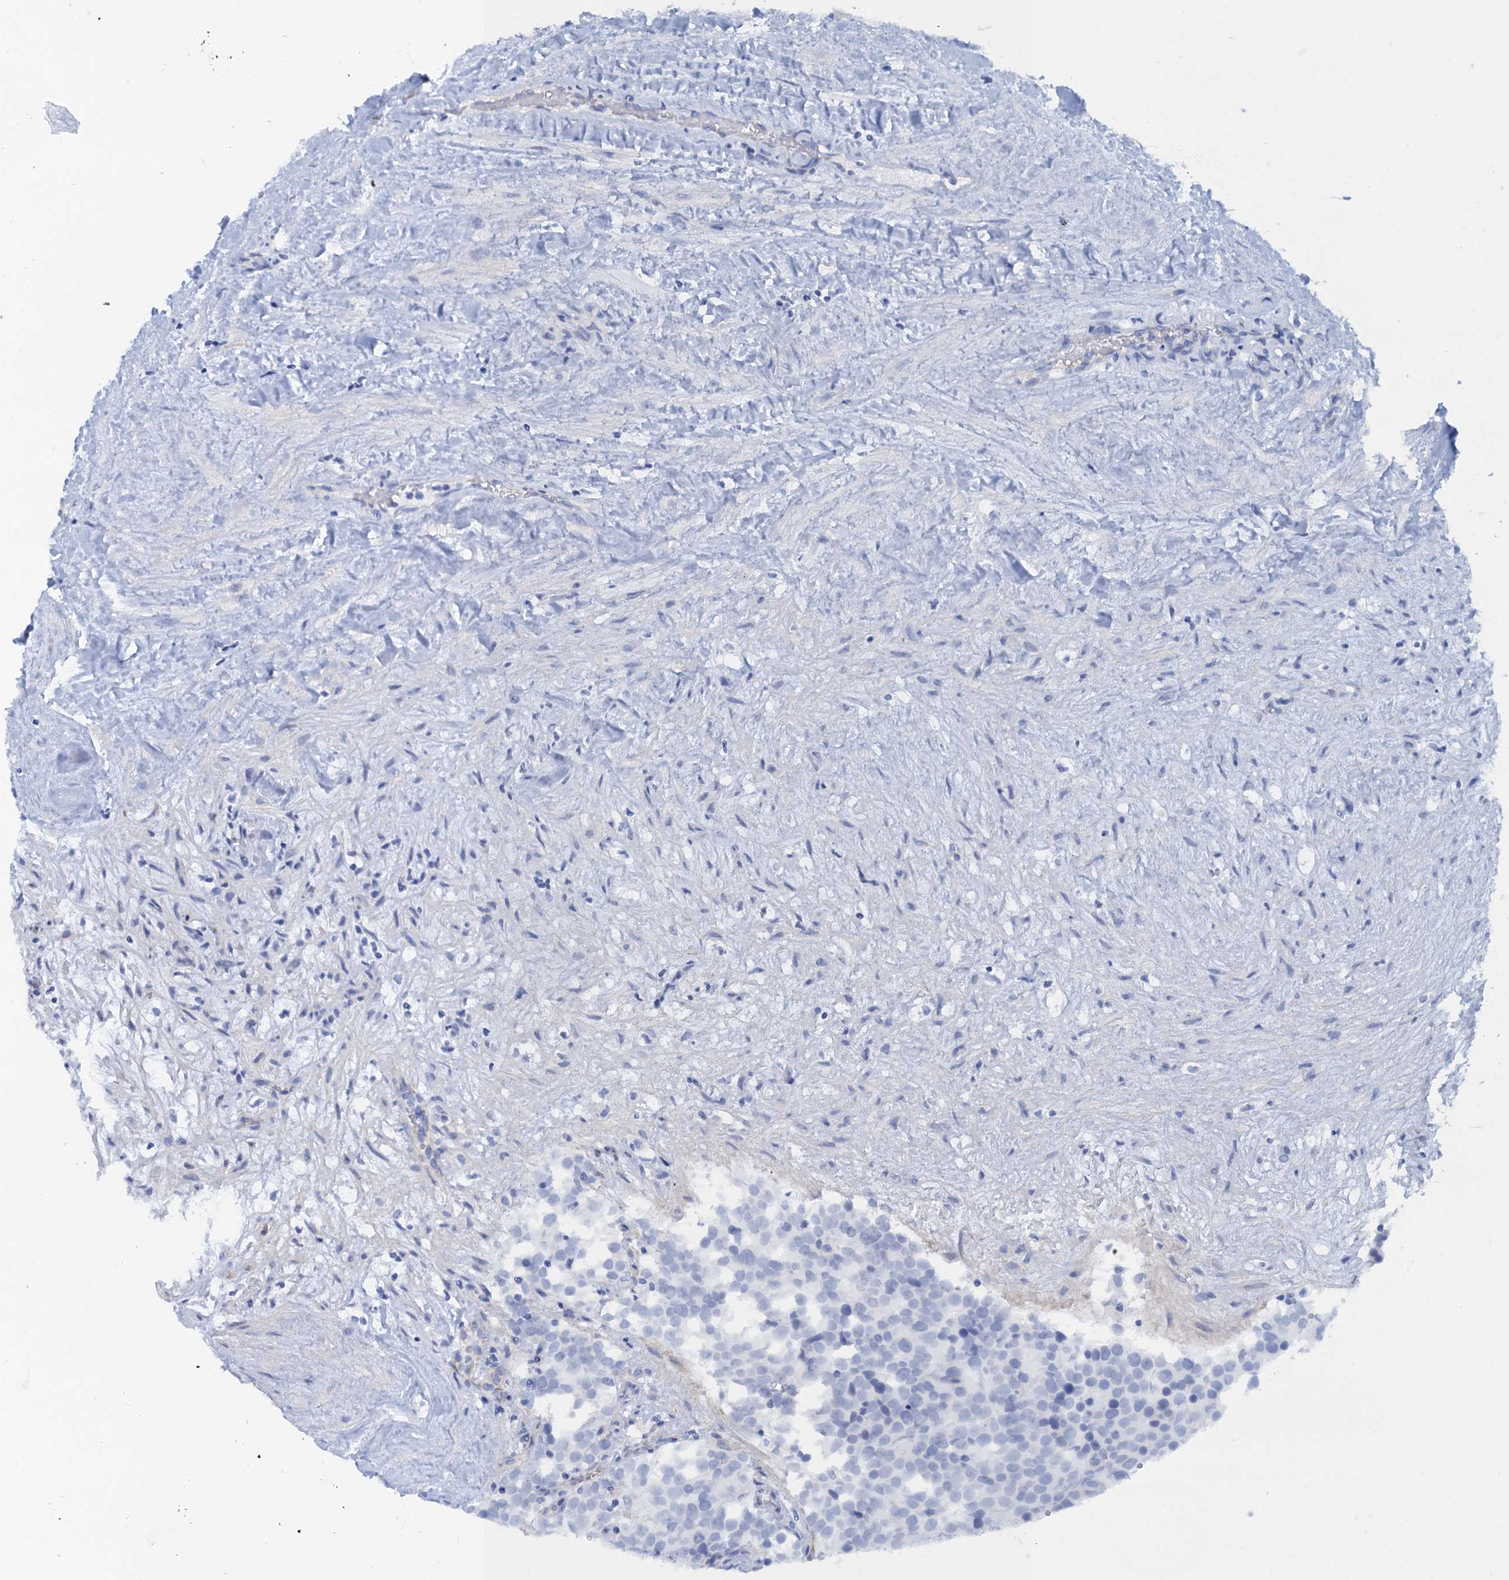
{"staining": {"intensity": "negative", "quantity": "none", "location": "none"}, "tissue": "testis cancer", "cell_type": "Tumor cells", "image_type": "cancer", "snomed": [{"axis": "morphology", "description": "Seminoma, NOS"}, {"axis": "topography", "description": "Testis"}], "caption": "The immunohistochemistry (IHC) image has no significant staining in tumor cells of testis cancer tissue.", "gene": "CALML5", "patient": {"sex": "male", "age": 71}}